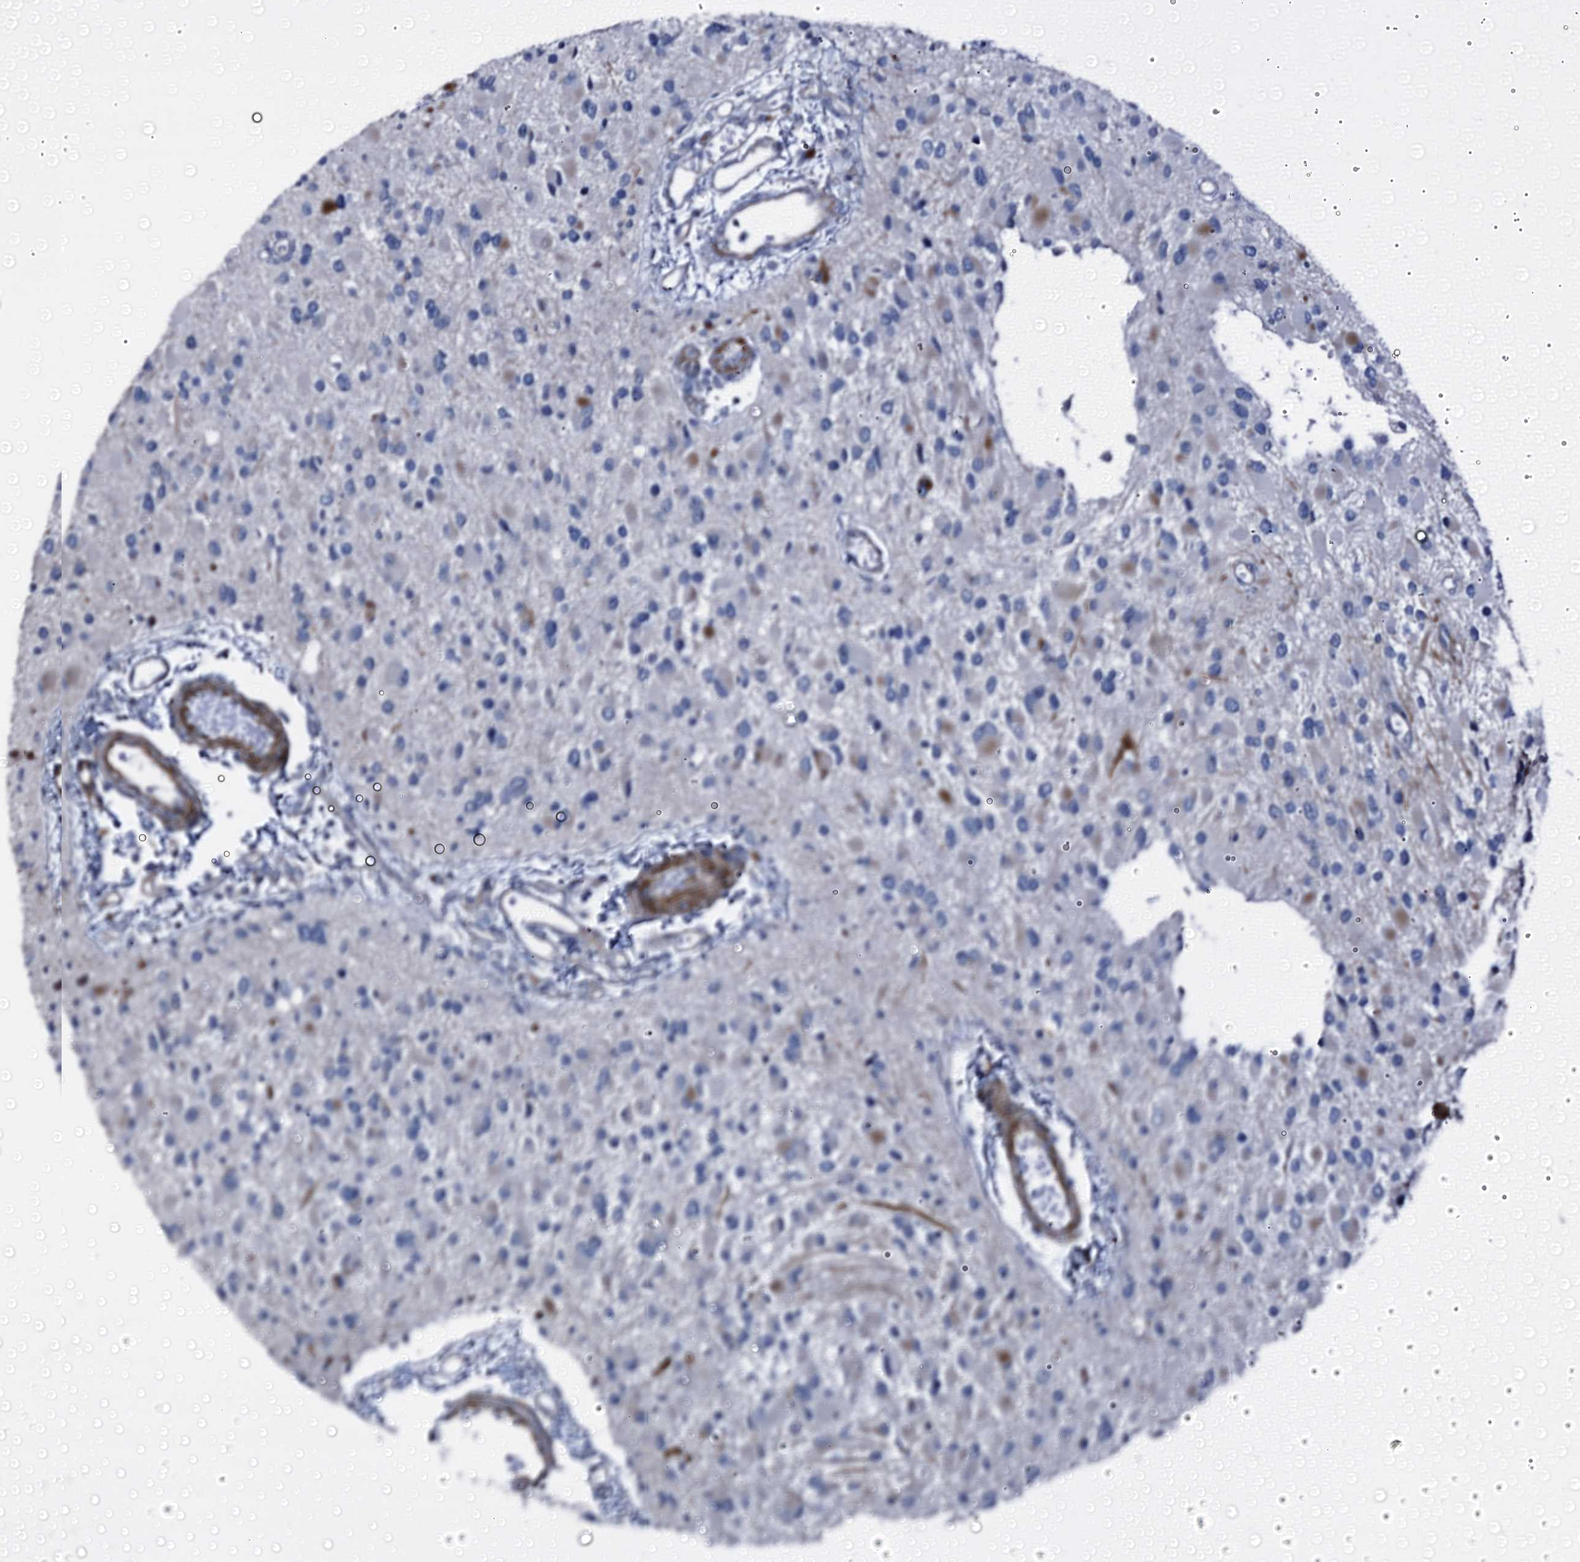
{"staining": {"intensity": "negative", "quantity": "none", "location": "none"}, "tissue": "glioma", "cell_type": "Tumor cells", "image_type": "cancer", "snomed": [{"axis": "morphology", "description": "Glioma, malignant, High grade"}, {"axis": "topography", "description": "Brain"}], "caption": "Immunohistochemistry (IHC) histopathology image of neoplastic tissue: human glioma stained with DAB shows no significant protein positivity in tumor cells.", "gene": "EMG1", "patient": {"sex": "male", "age": 53}}